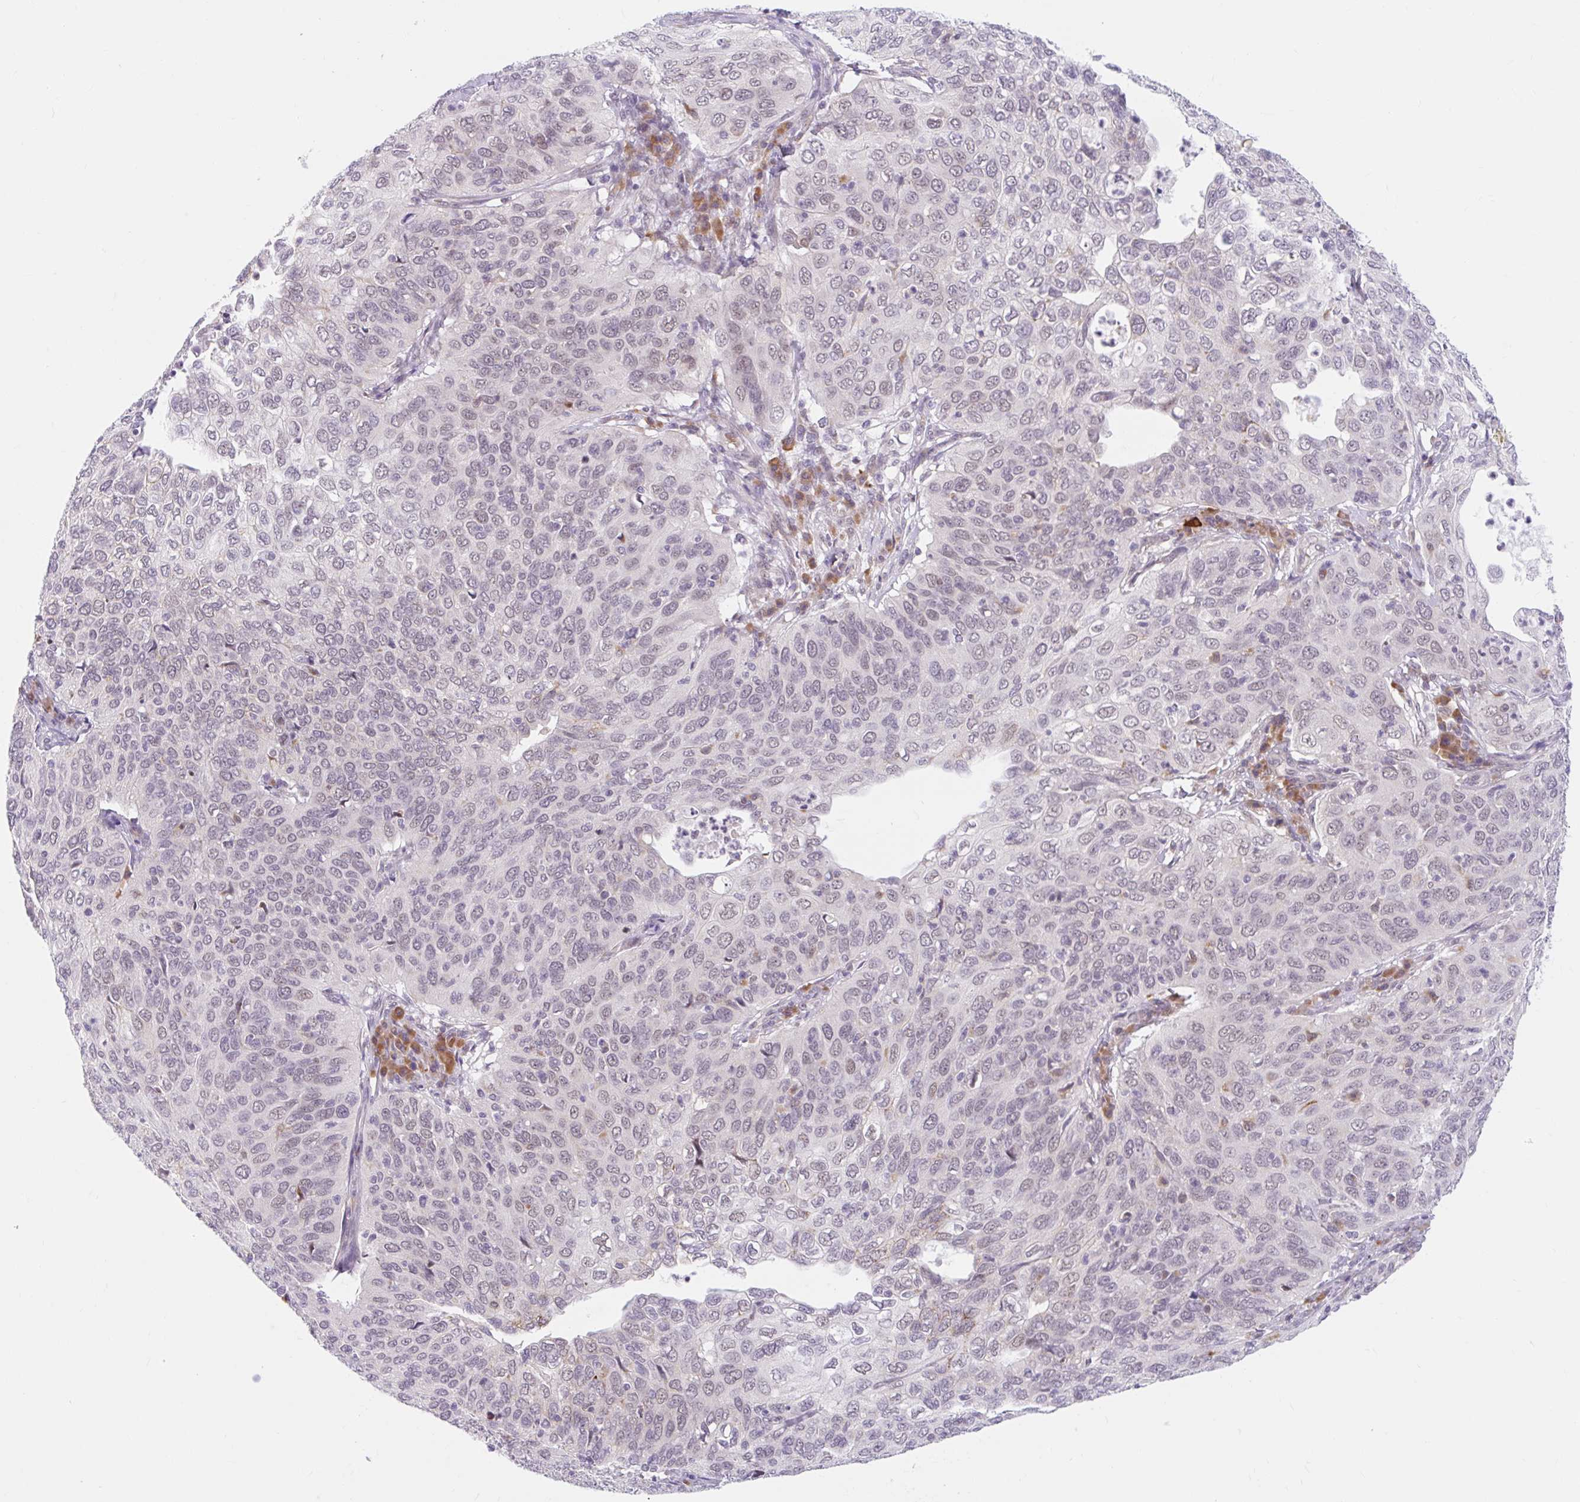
{"staining": {"intensity": "negative", "quantity": "none", "location": "none"}, "tissue": "cervical cancer", "cell_type": "Tumor cells", "image_type": "cancer", "snomed": [{"axis": "morphology", "description": "Squamous cell carcinoma, NOS"}, {"axis": "topography", "description": "Cervix"}], "caption": "This is an IHC histopathology image of human cervical squamous cell carcinoma. There is no expression in tumor cells.", "gene": "SRSF10", "patient": {"sex": "female", "age": 36}}